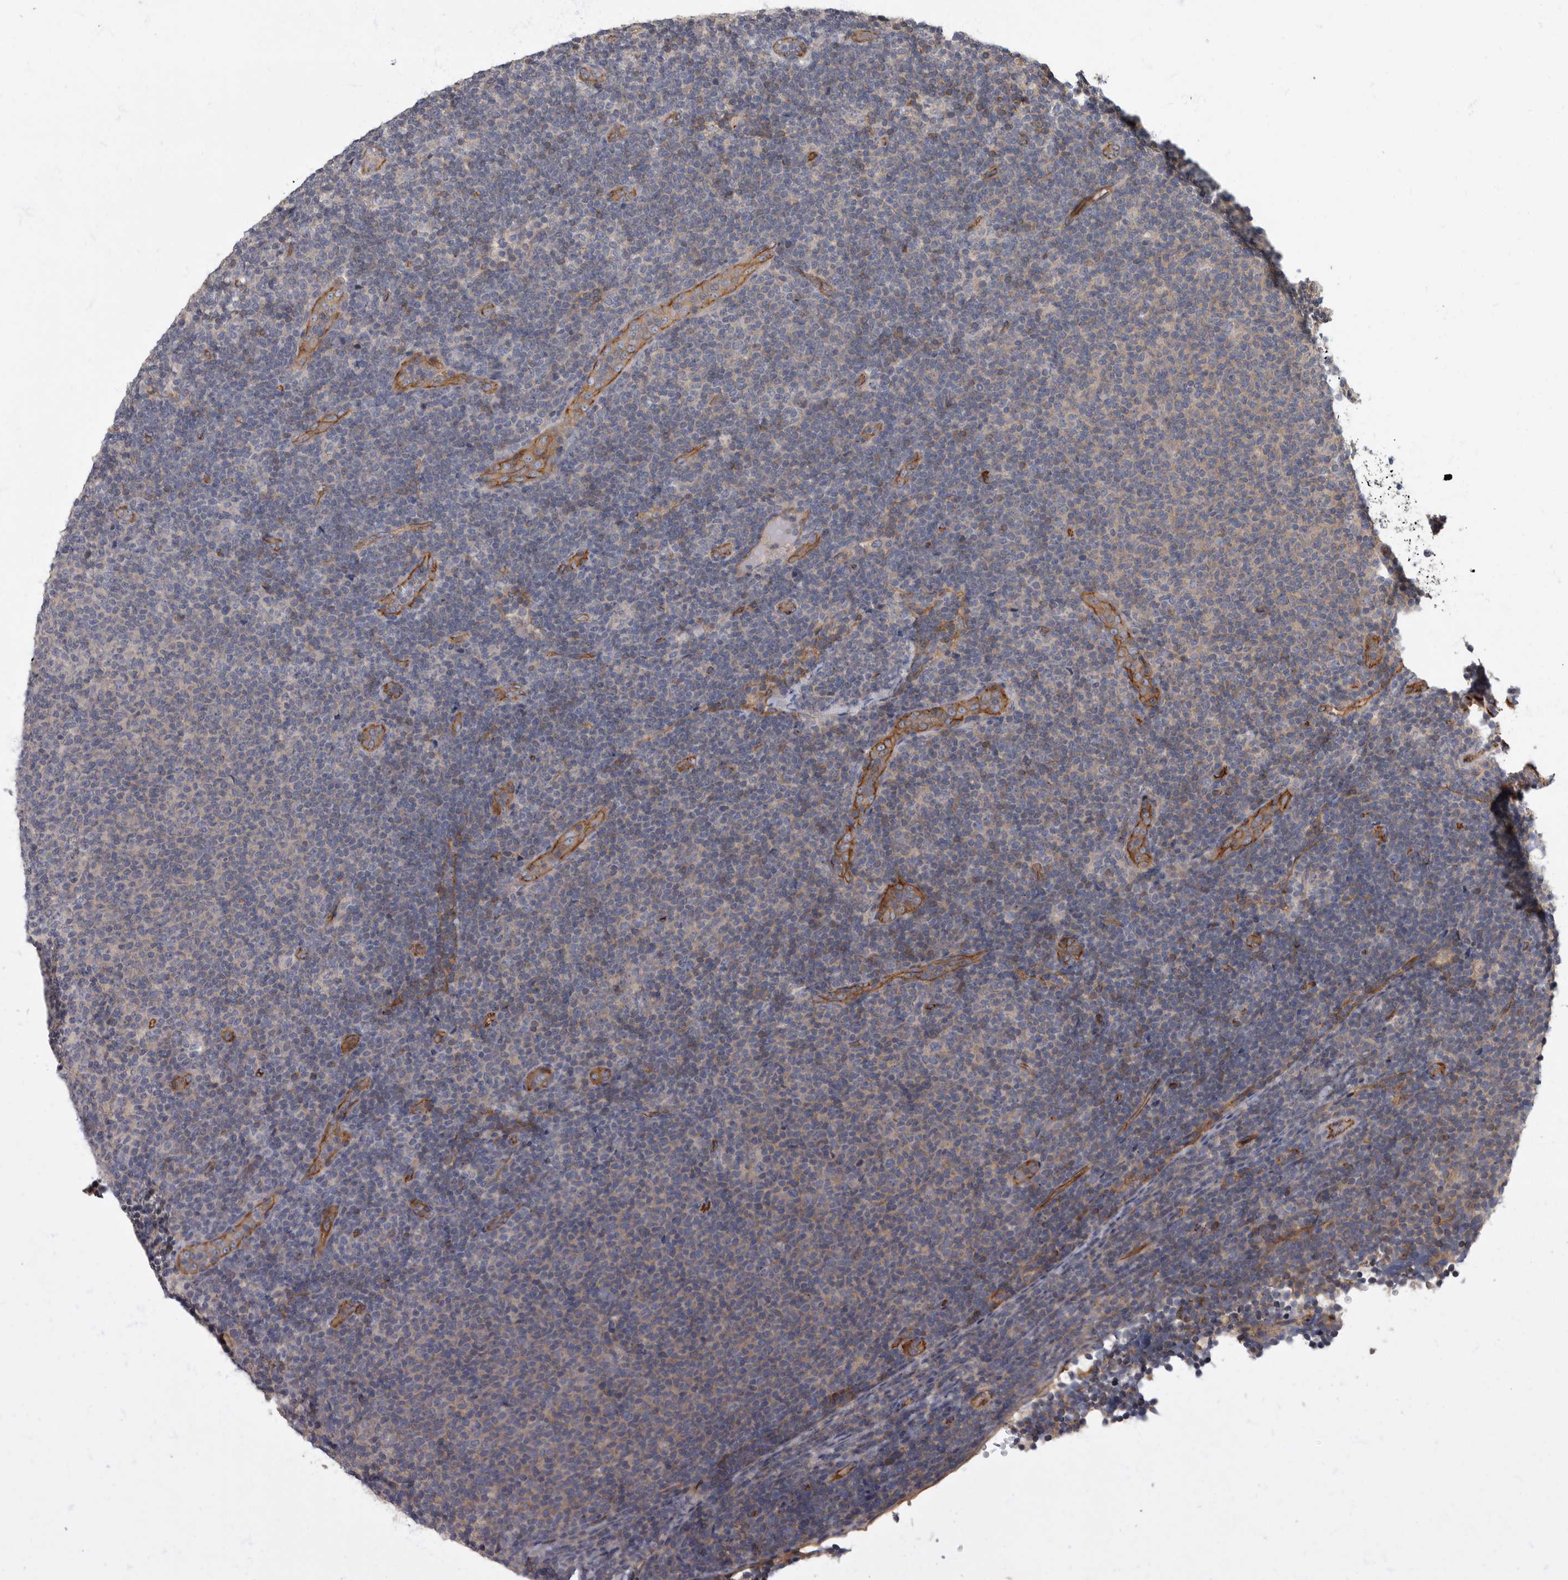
{"staining": {"intensity": "weak", "quantity": "<25%", "location": "cytoplasmic/membranous"}, "tissue": "lymphoma", "cell_type": "Tumor cells", "image_type": "cancer", "snomed": [{"axis": "morphology", "description": "Malignant lymphoma, non-Hodgkin's type, Low grade"}, {"axis": "topography", "description": "Lymph node"}], "caption": "There is no significant positivity in tumor cells of lymphoma. (Immunohistochemistry, brightfield microscopy, high magnification).", "gene": "PDK1", "patient": {"sex": "male", "age": 66}}